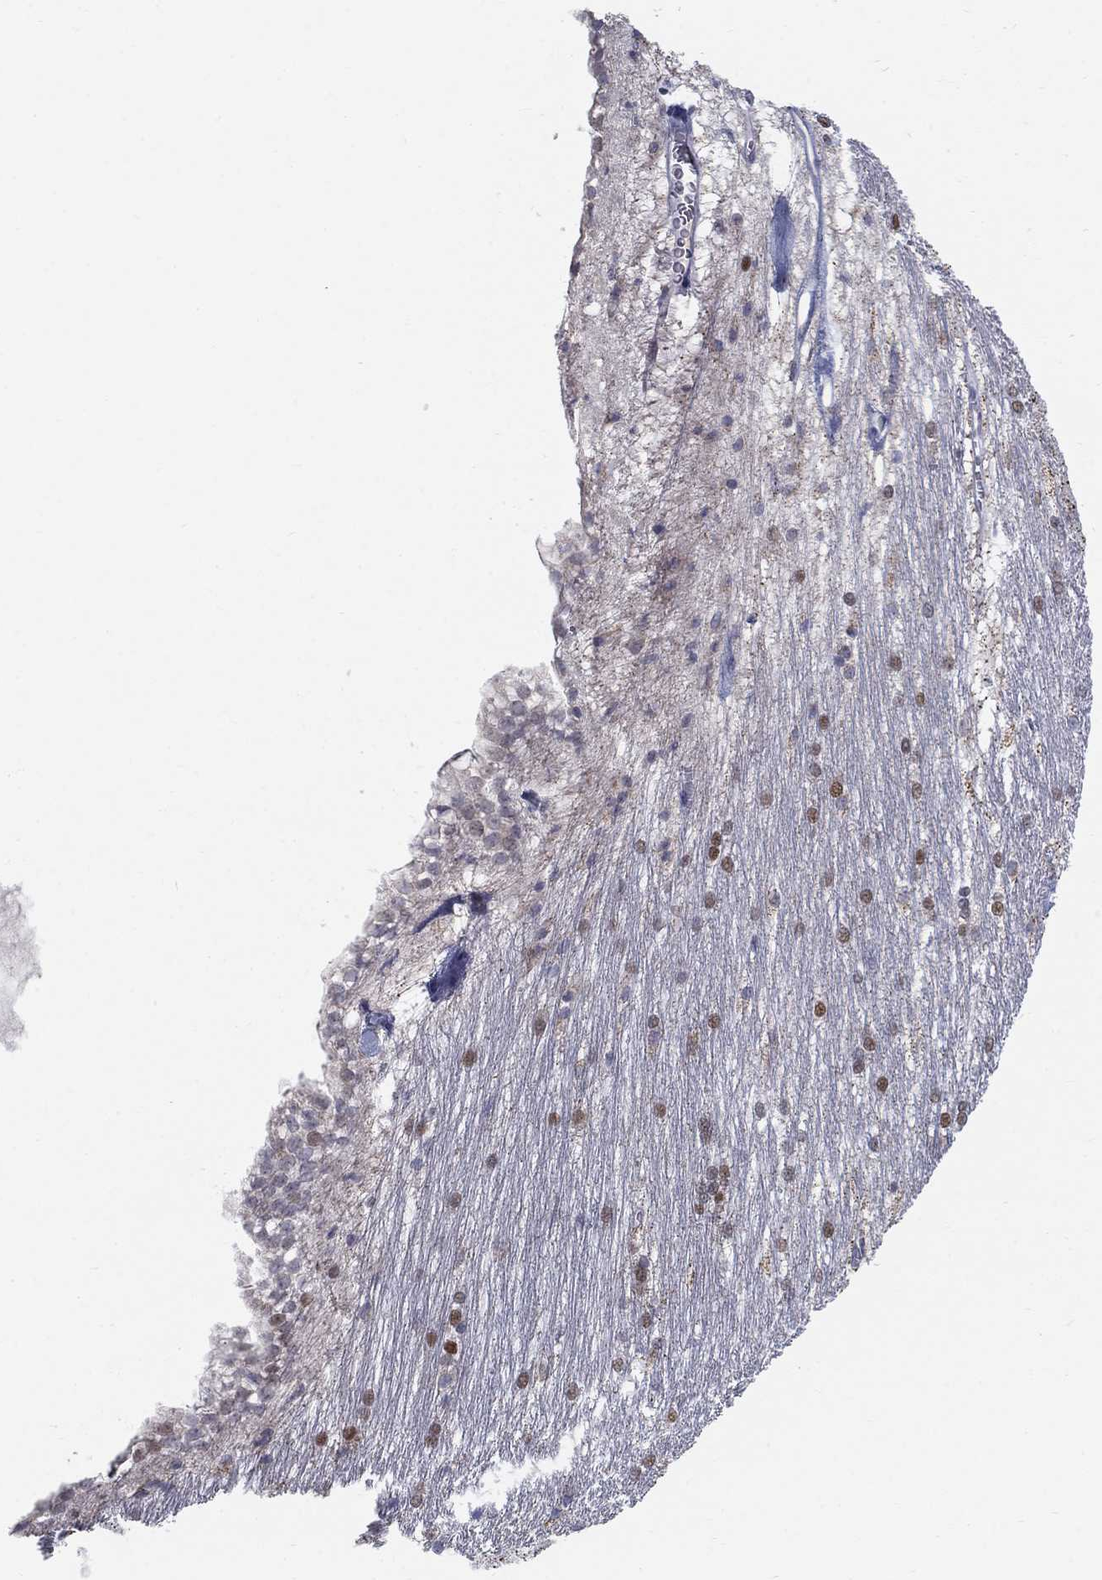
{"staining": {"intensity": "moderate", "quantity": "25%-75%", "location": "cytoplasmic/membranous"}, "tissue": "hippocampus", "cell_type": "Glial cells", "image_type": "normal", "snomed": [{"axis": "morphology", "description": "Normal tissue, NOS"}, {"axis": "topography", "description": "Cerebral cortex"}, {"axis": "topography", "description": "Hippocampus"}], "caption": "Immunohistochemical staining of benign hippocampus reveals moderate cytoplasmic/membranous protein expression in about 25%-75% of glial cells. (IHC, brightfield microscopy, high magnification).", "gene": "GCFC2", "patient": {"sex": "female", "age": 19}}